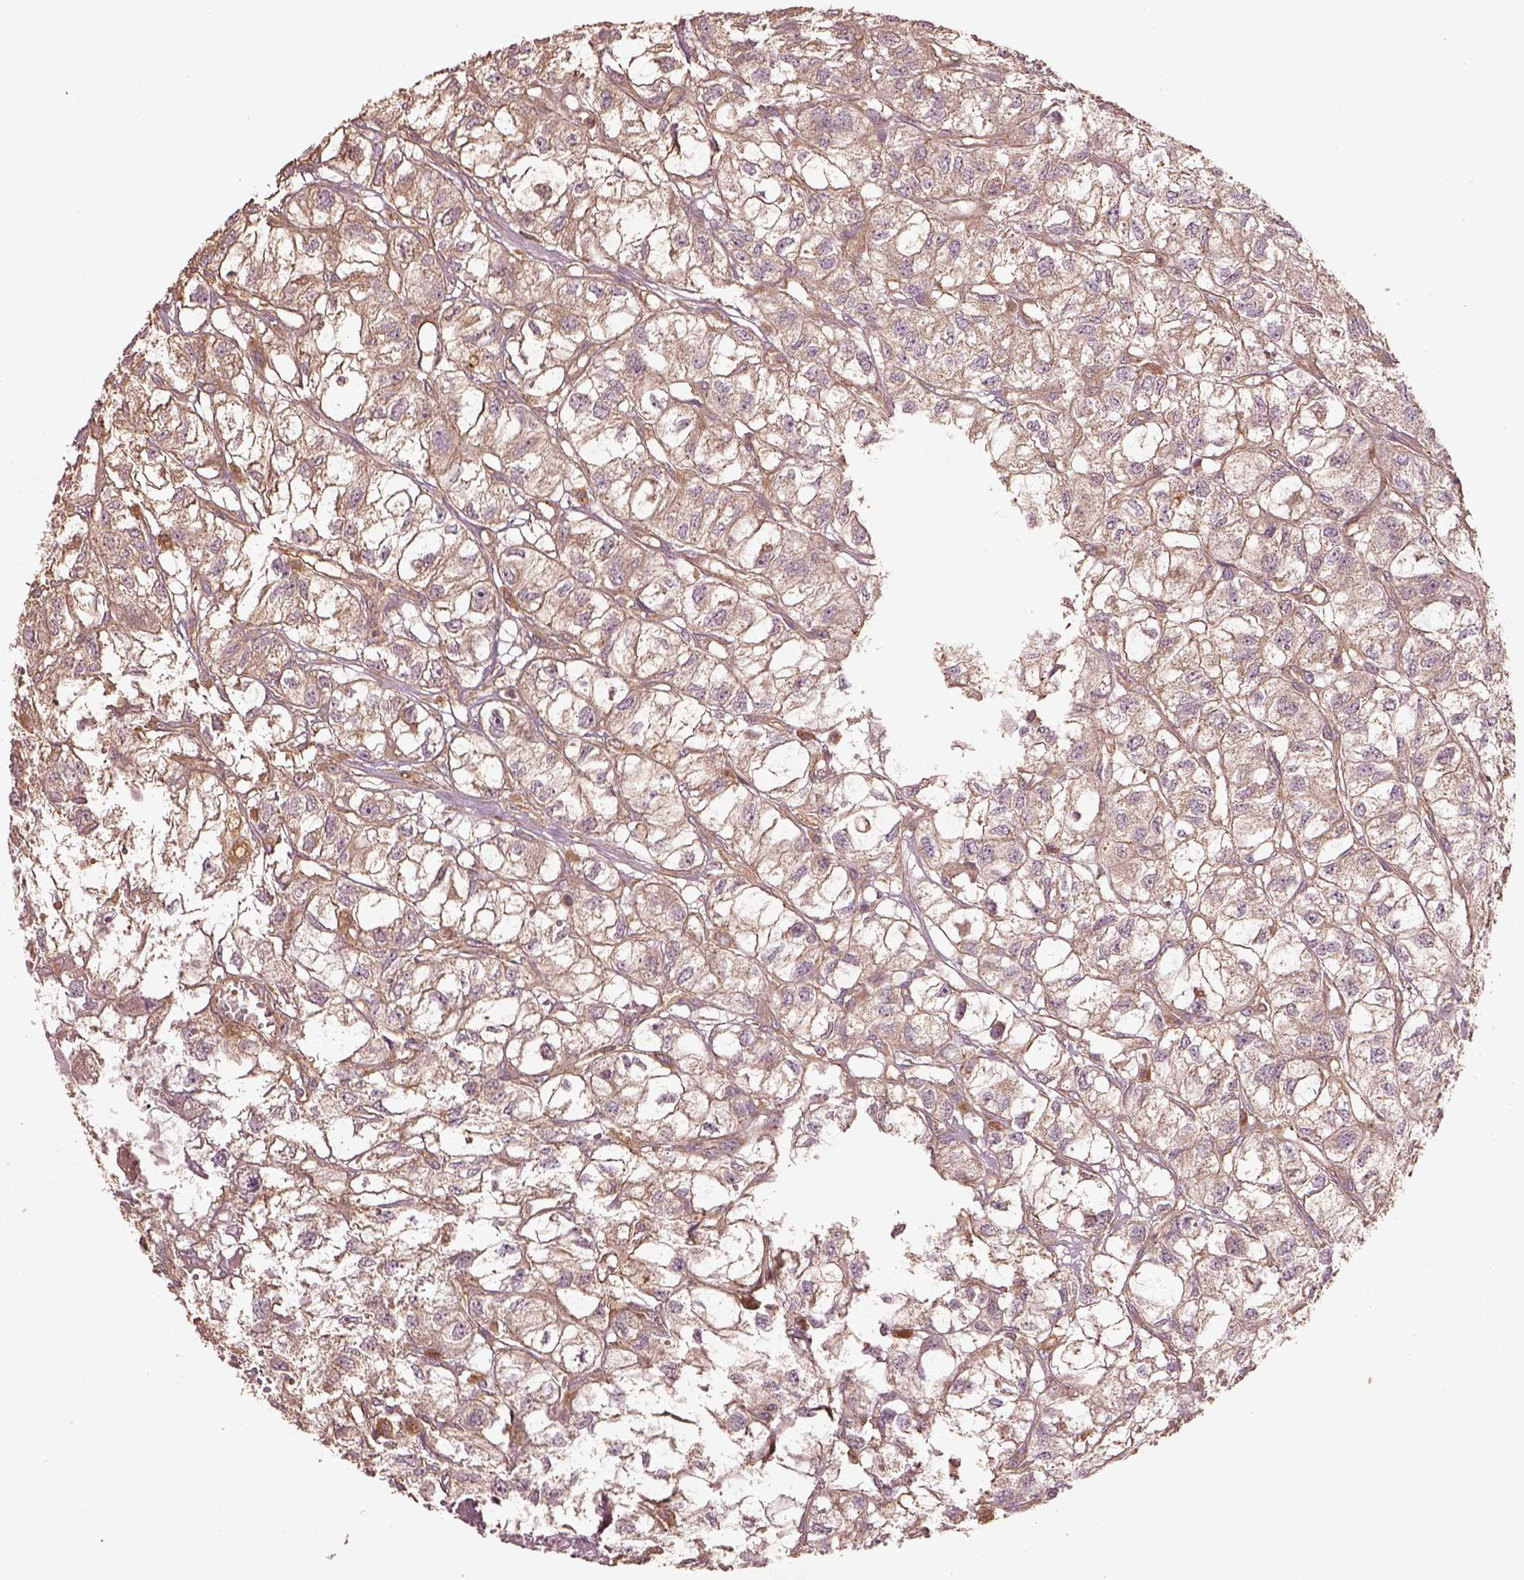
{"staining": {"intensity": "weak", "quantity": ">75%", "location": "cytoplasmic/membranous"}, "tissue": "renal cancer", "cell_type": "Tumor cells", "image_type": "cancer", "snomed": [{"axis": "morphology", "description": "Adenocarcinoma, NOS"}, {"axis": "topography", "description": "Kidney"}], "caption": "Protein expression analysis of renal cancer (adenocarcinoma) shows weak cytoplasmic/membranous expression in about >75% of tumor cells. (Stains: DAB in brown, nuclei in blue, Microscopy: brightfield microscopy at high magnification).", "gene": "TRADD", "patient": {"sex": "male", "age": 56}}